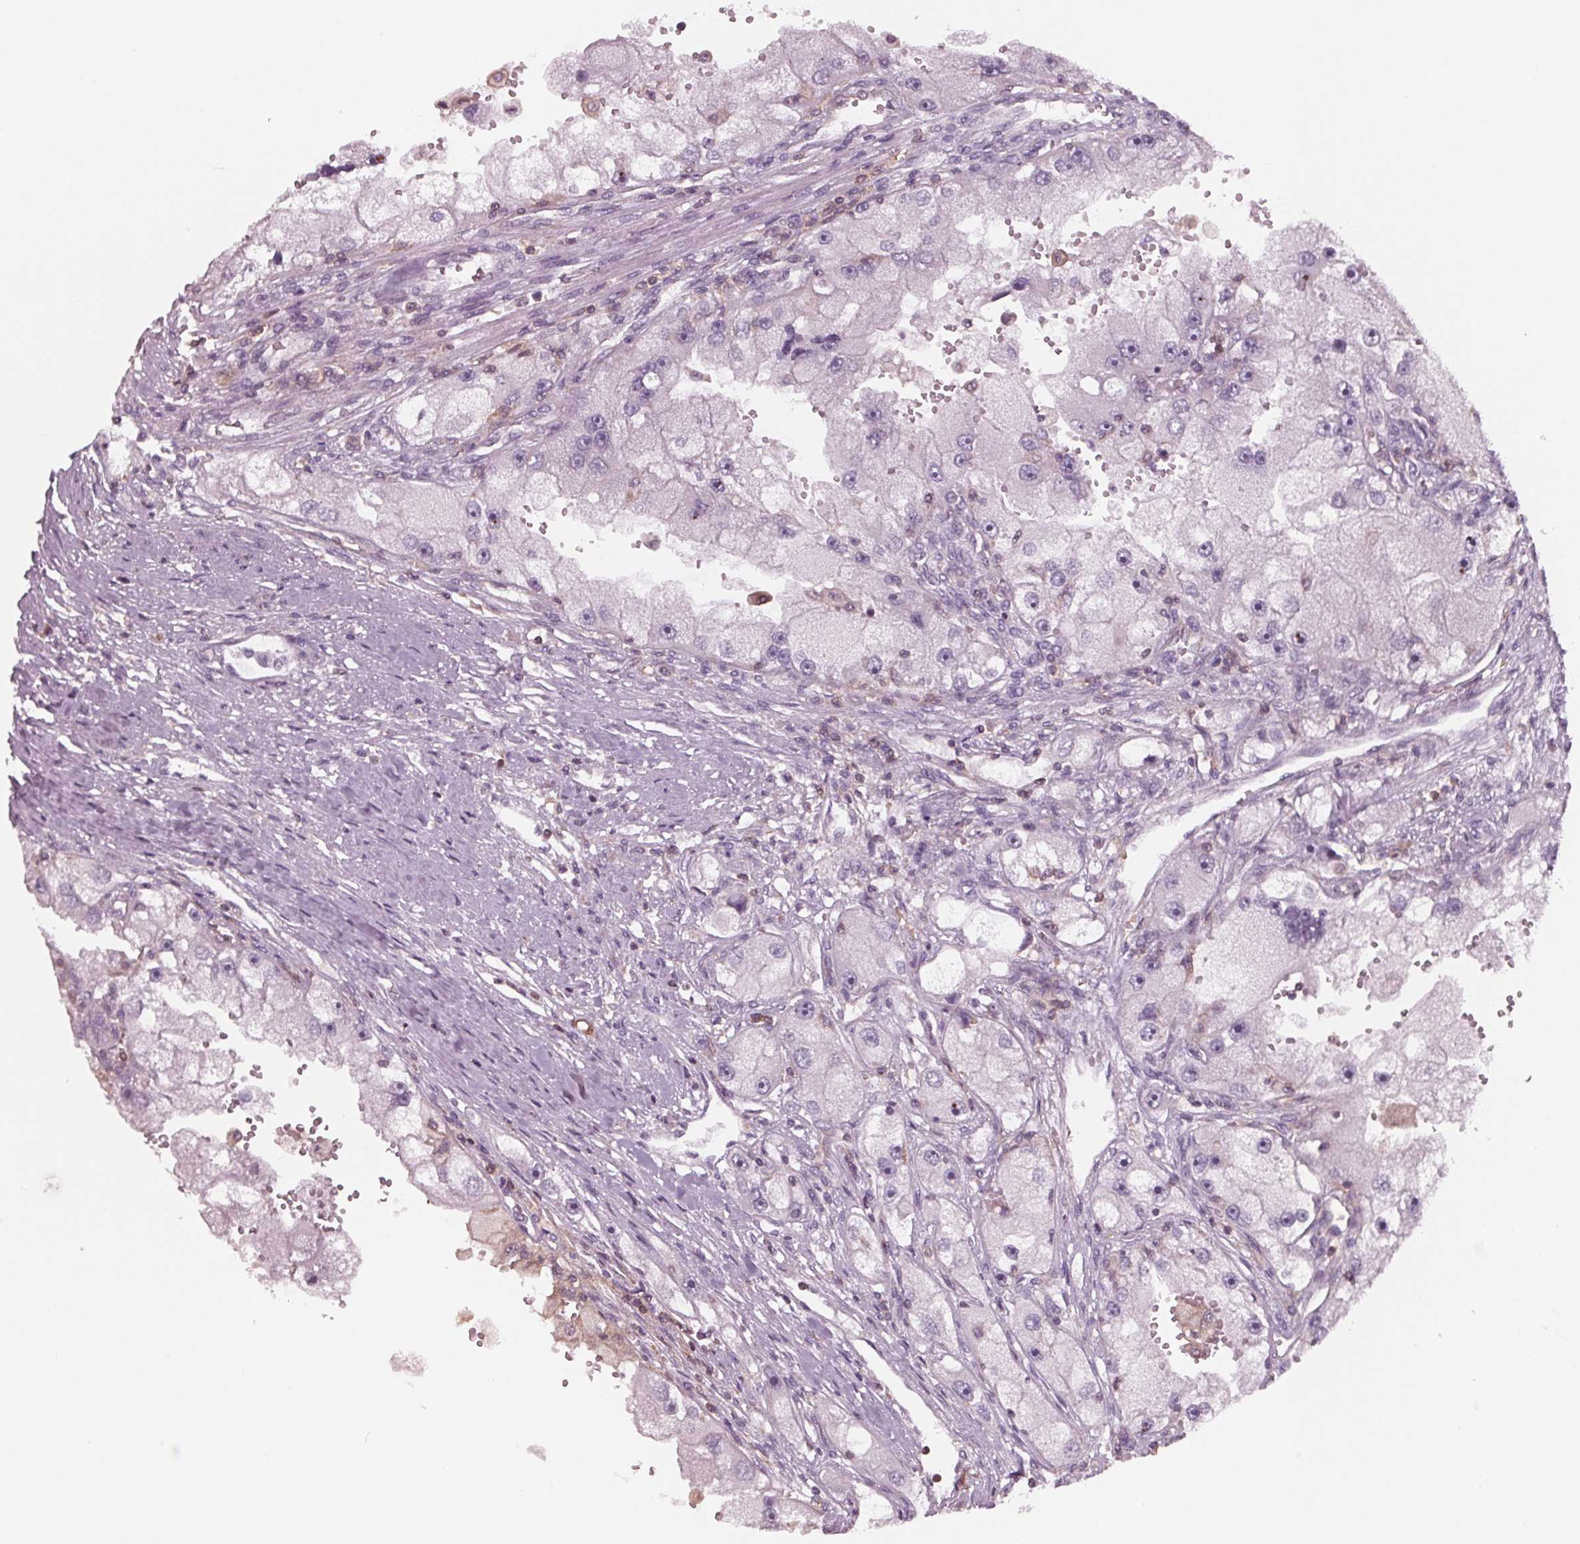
{"staining": {"intensity": "negative", "quantity": "none", "location": "none"}, "tissue": "renal cancer", "cell_type": "Tumor cells", "image_type": "cancer", "snomed": [{"axis": "morphology", "description": "Adenocarcinoma, NOS"}, {"axis": "topography", "description": "Kidney"}], "caption": "DAB (3,3'-diaminobenzidine) immunohistochemical staining of human renal cancer (adenocarcinoma) shows no significant expression in tumor cells.", "gene": "ARHGAP25", "patient": {"sex": "male", "age": 63}}